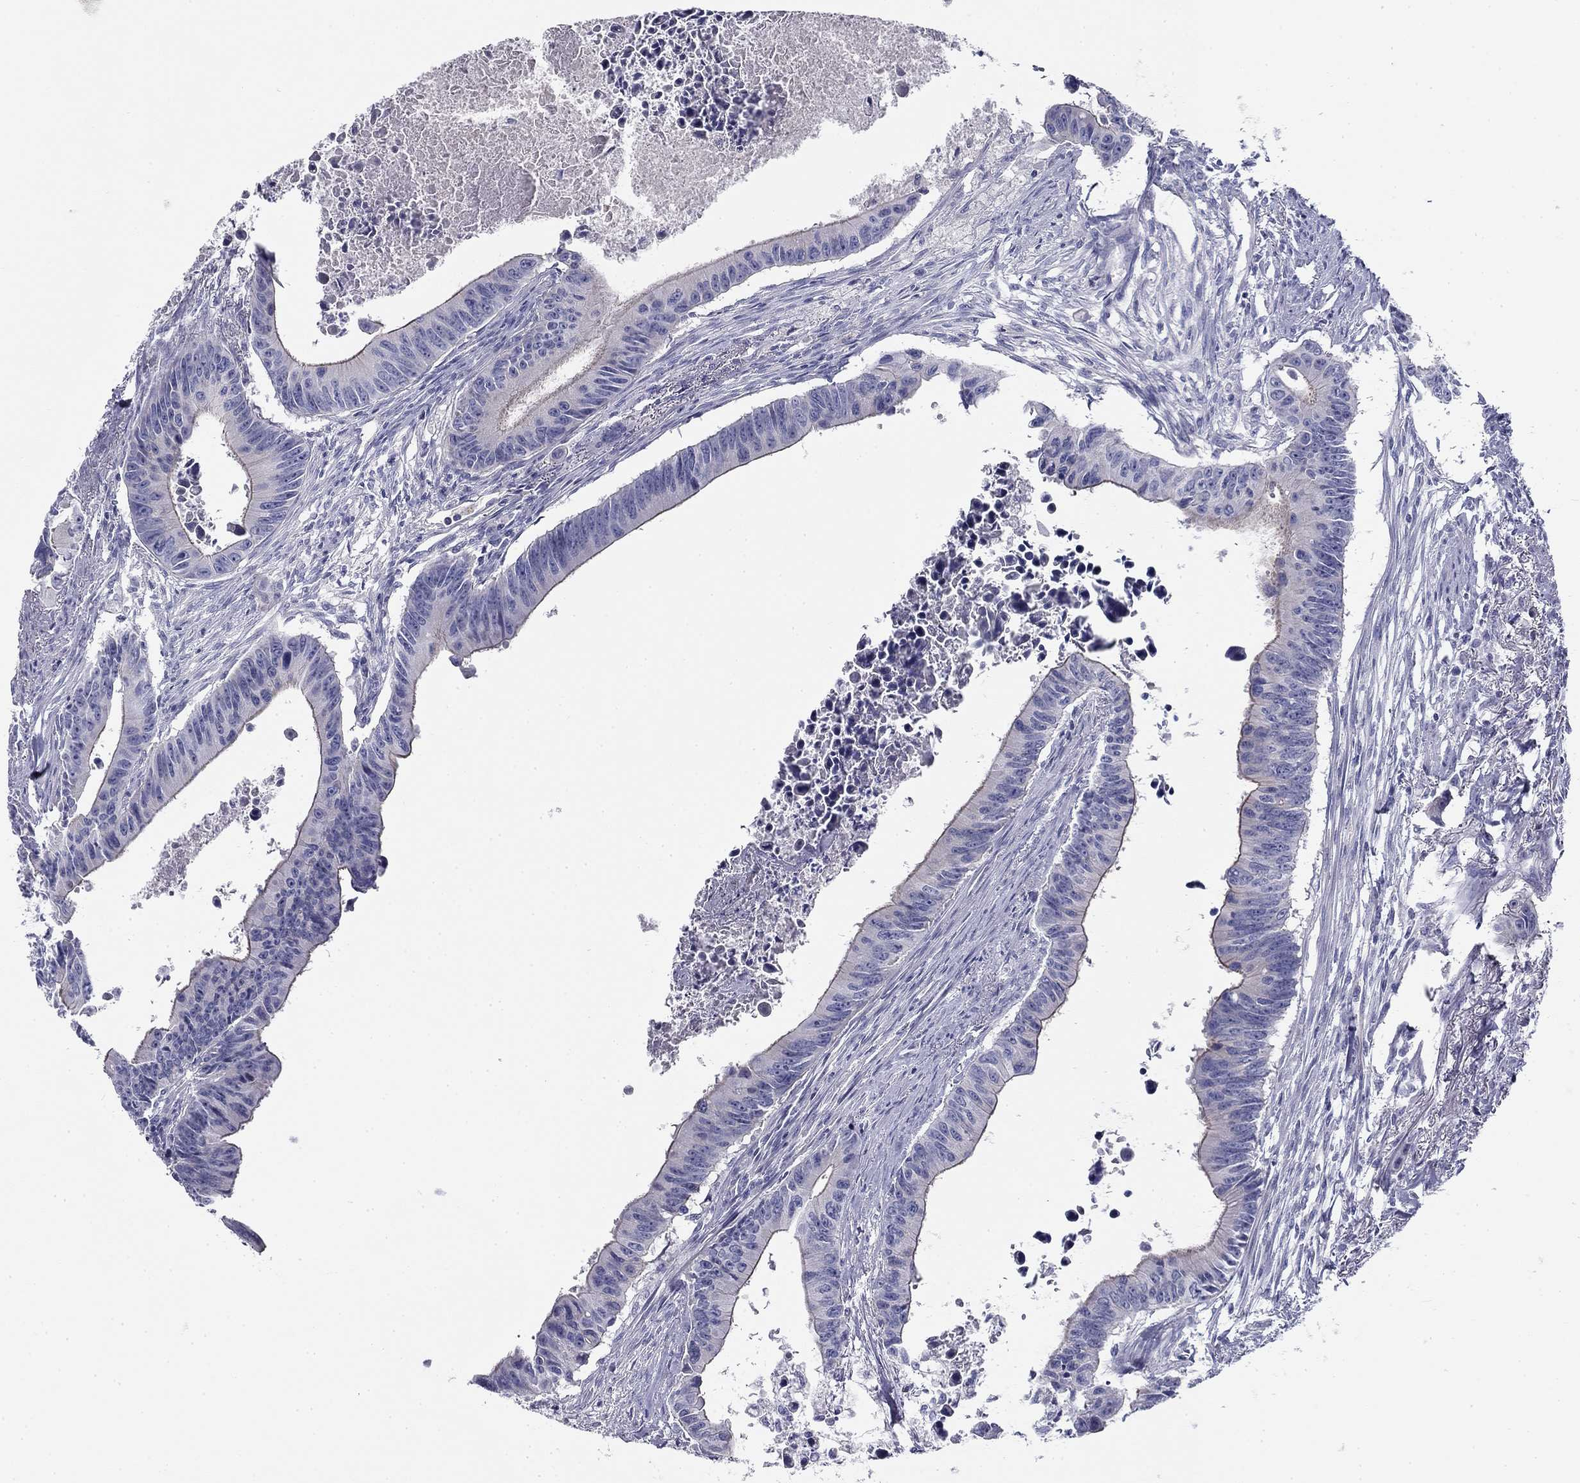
{"staining": {"intensity": "weak", "quantity": "<25%", "location": "cytoplasmic/membranous"}, "tissue": "colorectal cancer", "cell_type": "Tumor cells", "image_type": "cancer", "snomed": [{"axis": "morphology", "description": "Adenocarcinoma, NOS"}, {"axis": "topography", "description": "Colon"}], "caption": "High power microscopy image of an immunohistochemistry (IHC) image of colorectal adenocarcinoma, revealing no significant positivity in tumor cells. (Immunohistochemistry, brightfield microscopy, high magnification).", "gene": "CPLX4", "patient": {"sex": "female", "age": 87}}